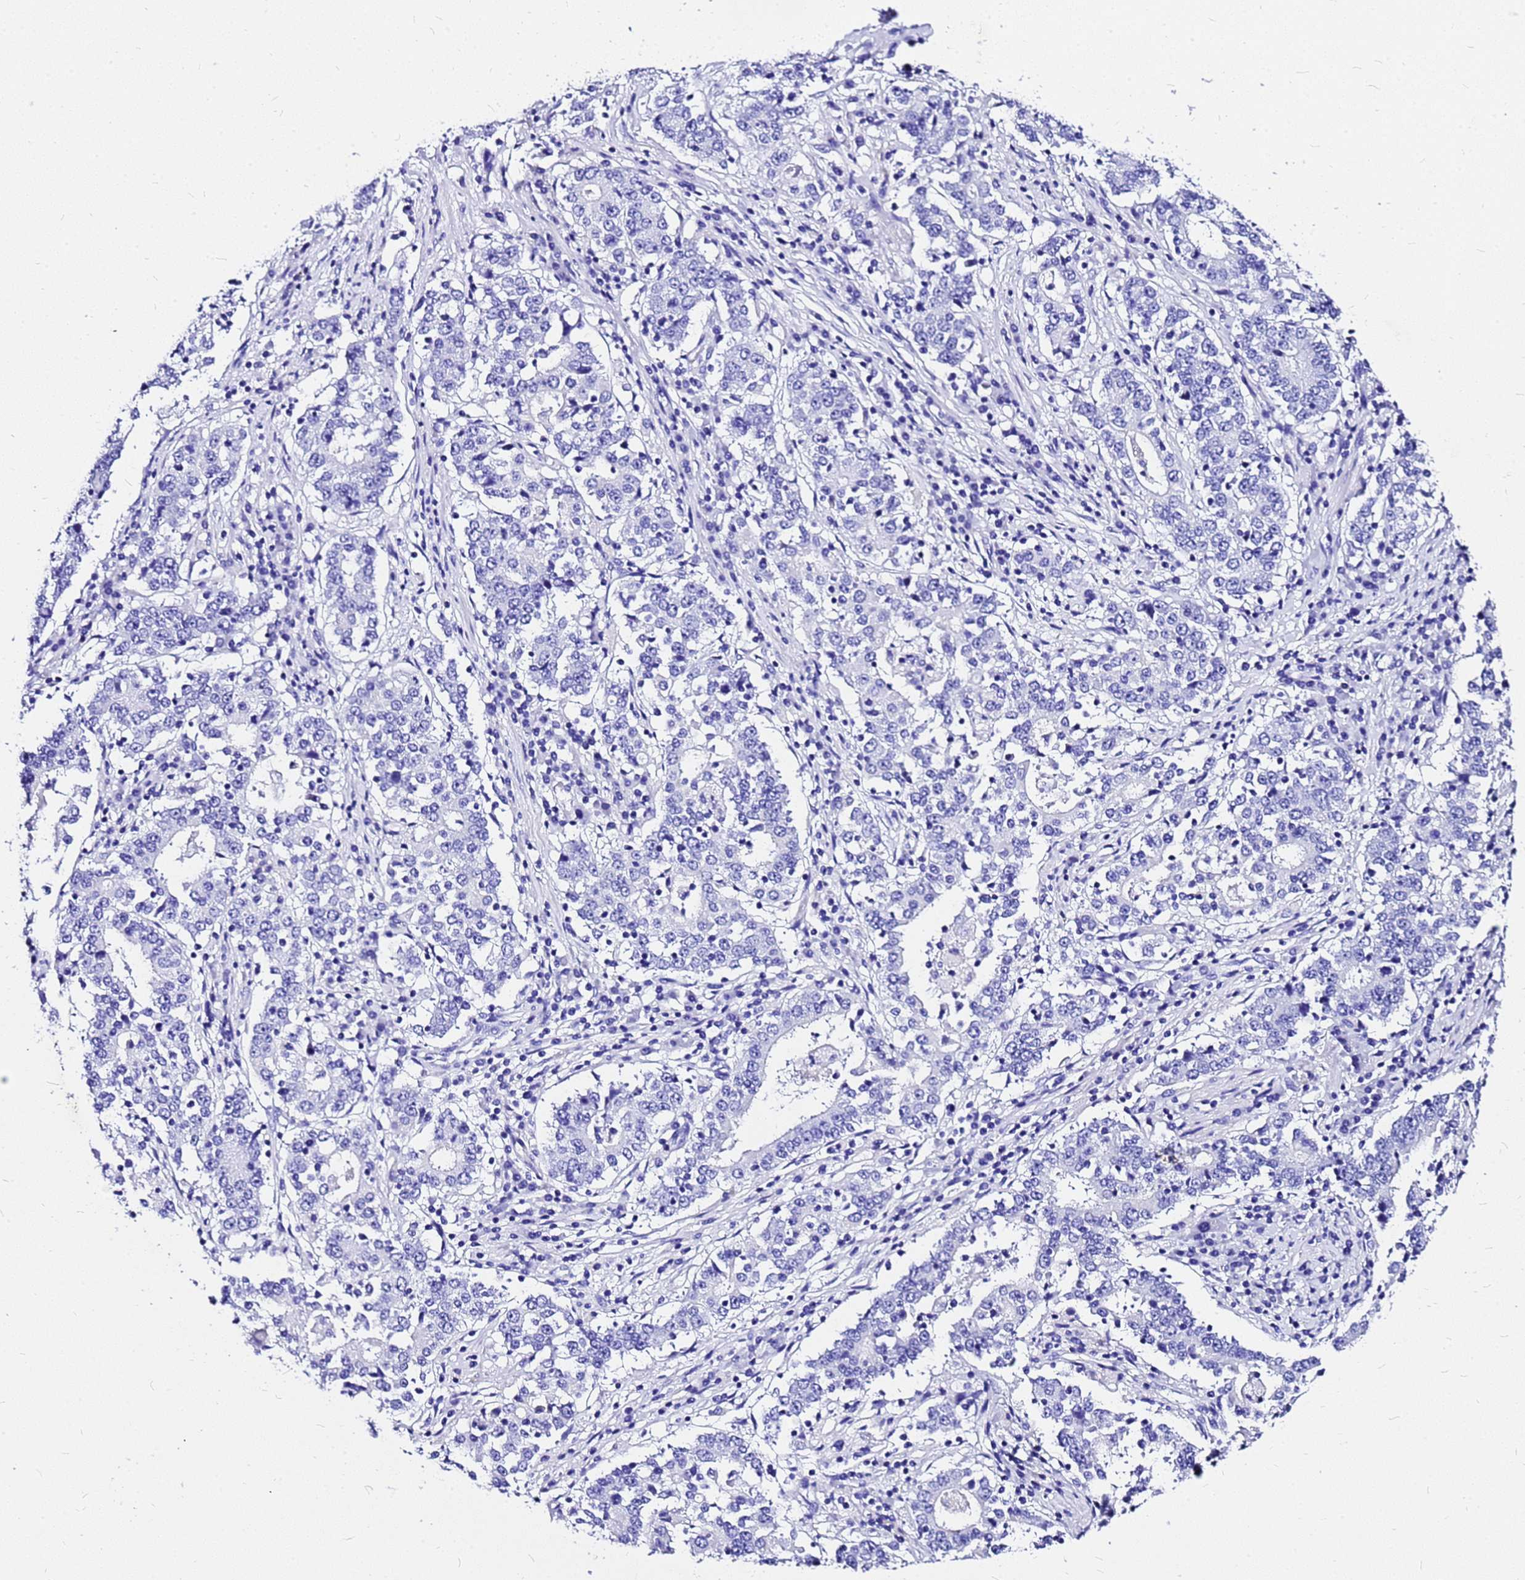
{"staining": {"intensity": "negative", "quantity": "none", "location": "none"}, "tissue": "stomach cancer", "cell_type": "Tumor cells", "image_type": "cancer", "snomed": [{"axis": "morphology", "description": "Adenocarcinoma, NOS"}, {"axis": "topography", "description": "Stomach"}], "caption": "Tumor cells are negative for protein expression in human adenocarcinoma (stomach). (DAB (3,3'-diaminobenzidine) immunohistochemistry, high magnification).", "gene": "HERC4", "patient": {"sex": "male", "age": 59}}